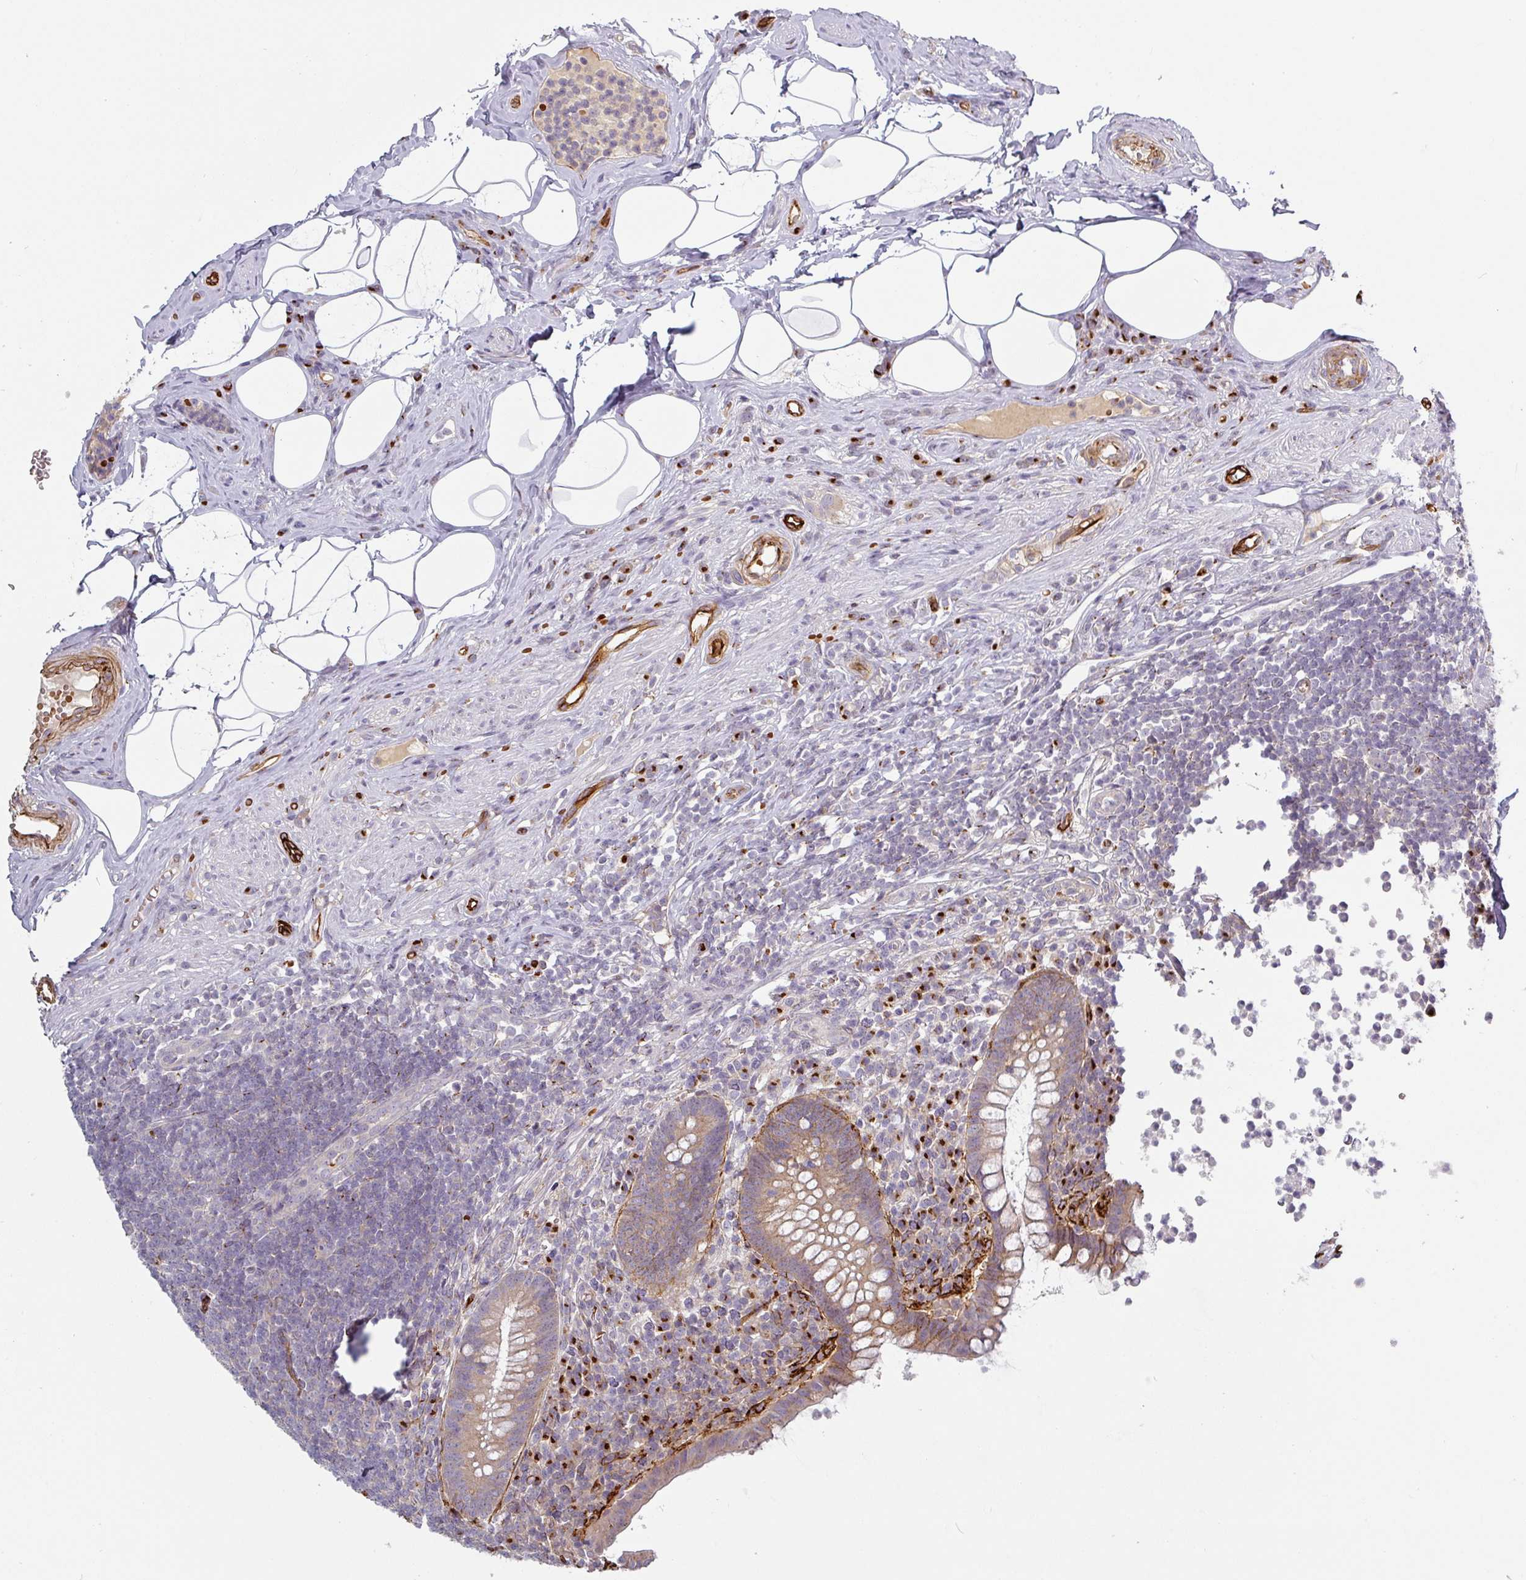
{"staining": {"intensity": "moderate", "quantity": ">75%", "location": "cytoplasmic/membranous"}, "tissue": "appendix", "cell_type": "Glandular cells", "image_type": "normal", "snomed": [{"axis": "morphology", "description": "Normal tissue, NOS"}, {"axis": "topography", "description": "Appendix"}], "caption": "Appendix stained for a protein (brown) demonstrates moderate cytoplasmic/membranous positive positivity in approximately >75% of glandular cells.", "gene": "PRODH2", "patient": {"sex": "female", "age": 56}}